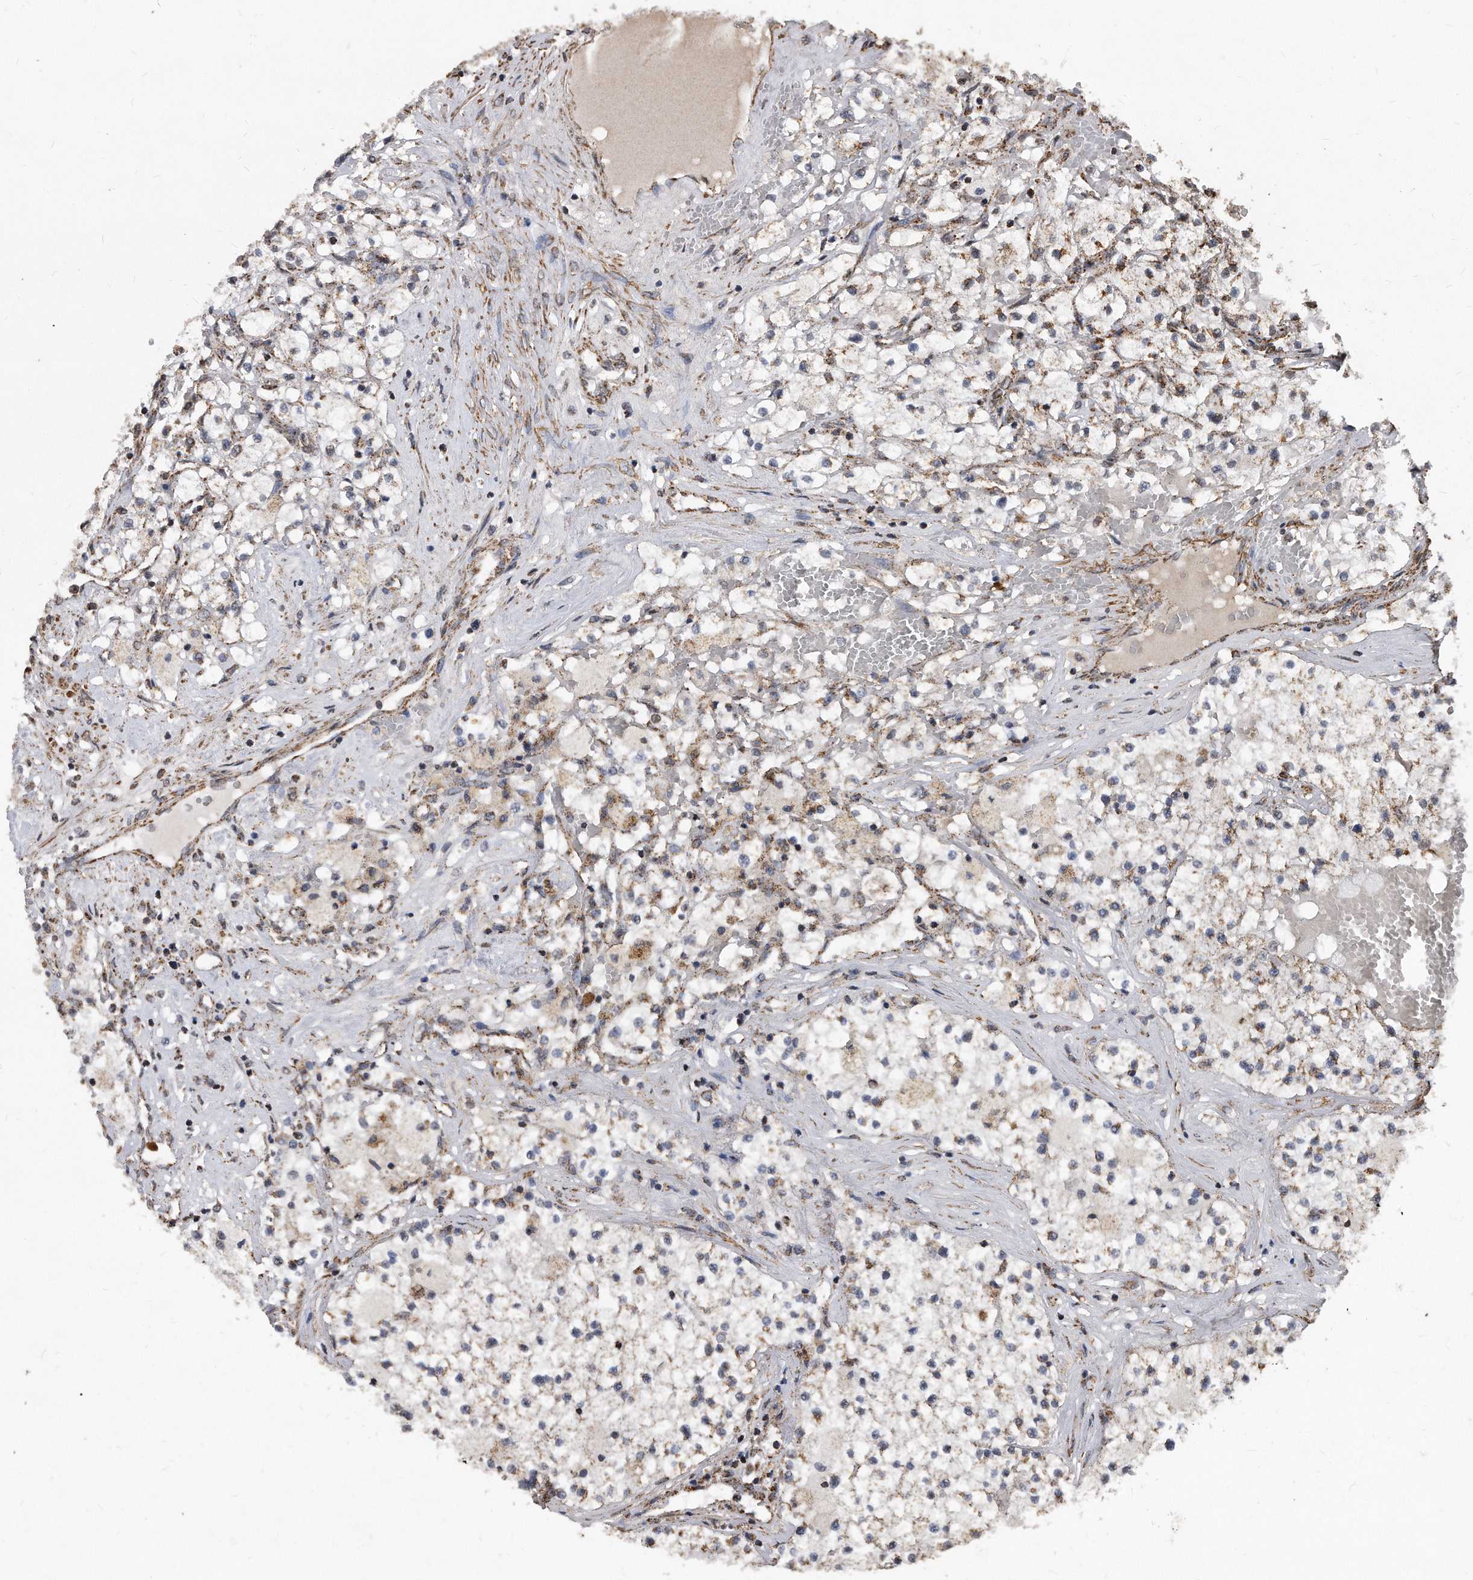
{"staining": {"intensity": "moderate", "quantity": "<25%", "location": "cytoplasmic/membranous"}, "tissue": "renal cancer", "cell_type": "Tumor cells", "image_type": "cancer", "snomed": [{"axis": "morphology", "description": "Normal tissue, NOS"}, {"axis": "morphology", "description": "Adenocarcinoma, NOS"}, {"axis": "topography", "description": "Kidney"}], "caption": "Human adenocarcinoma (renal) stained for a protein (brown) exhibits moderate cytoplasmic/membranous positive positivity in approximately <25% of tumor cells.", "gene": "DUSP22", "patient": {"sex": "male", "age": 68}}